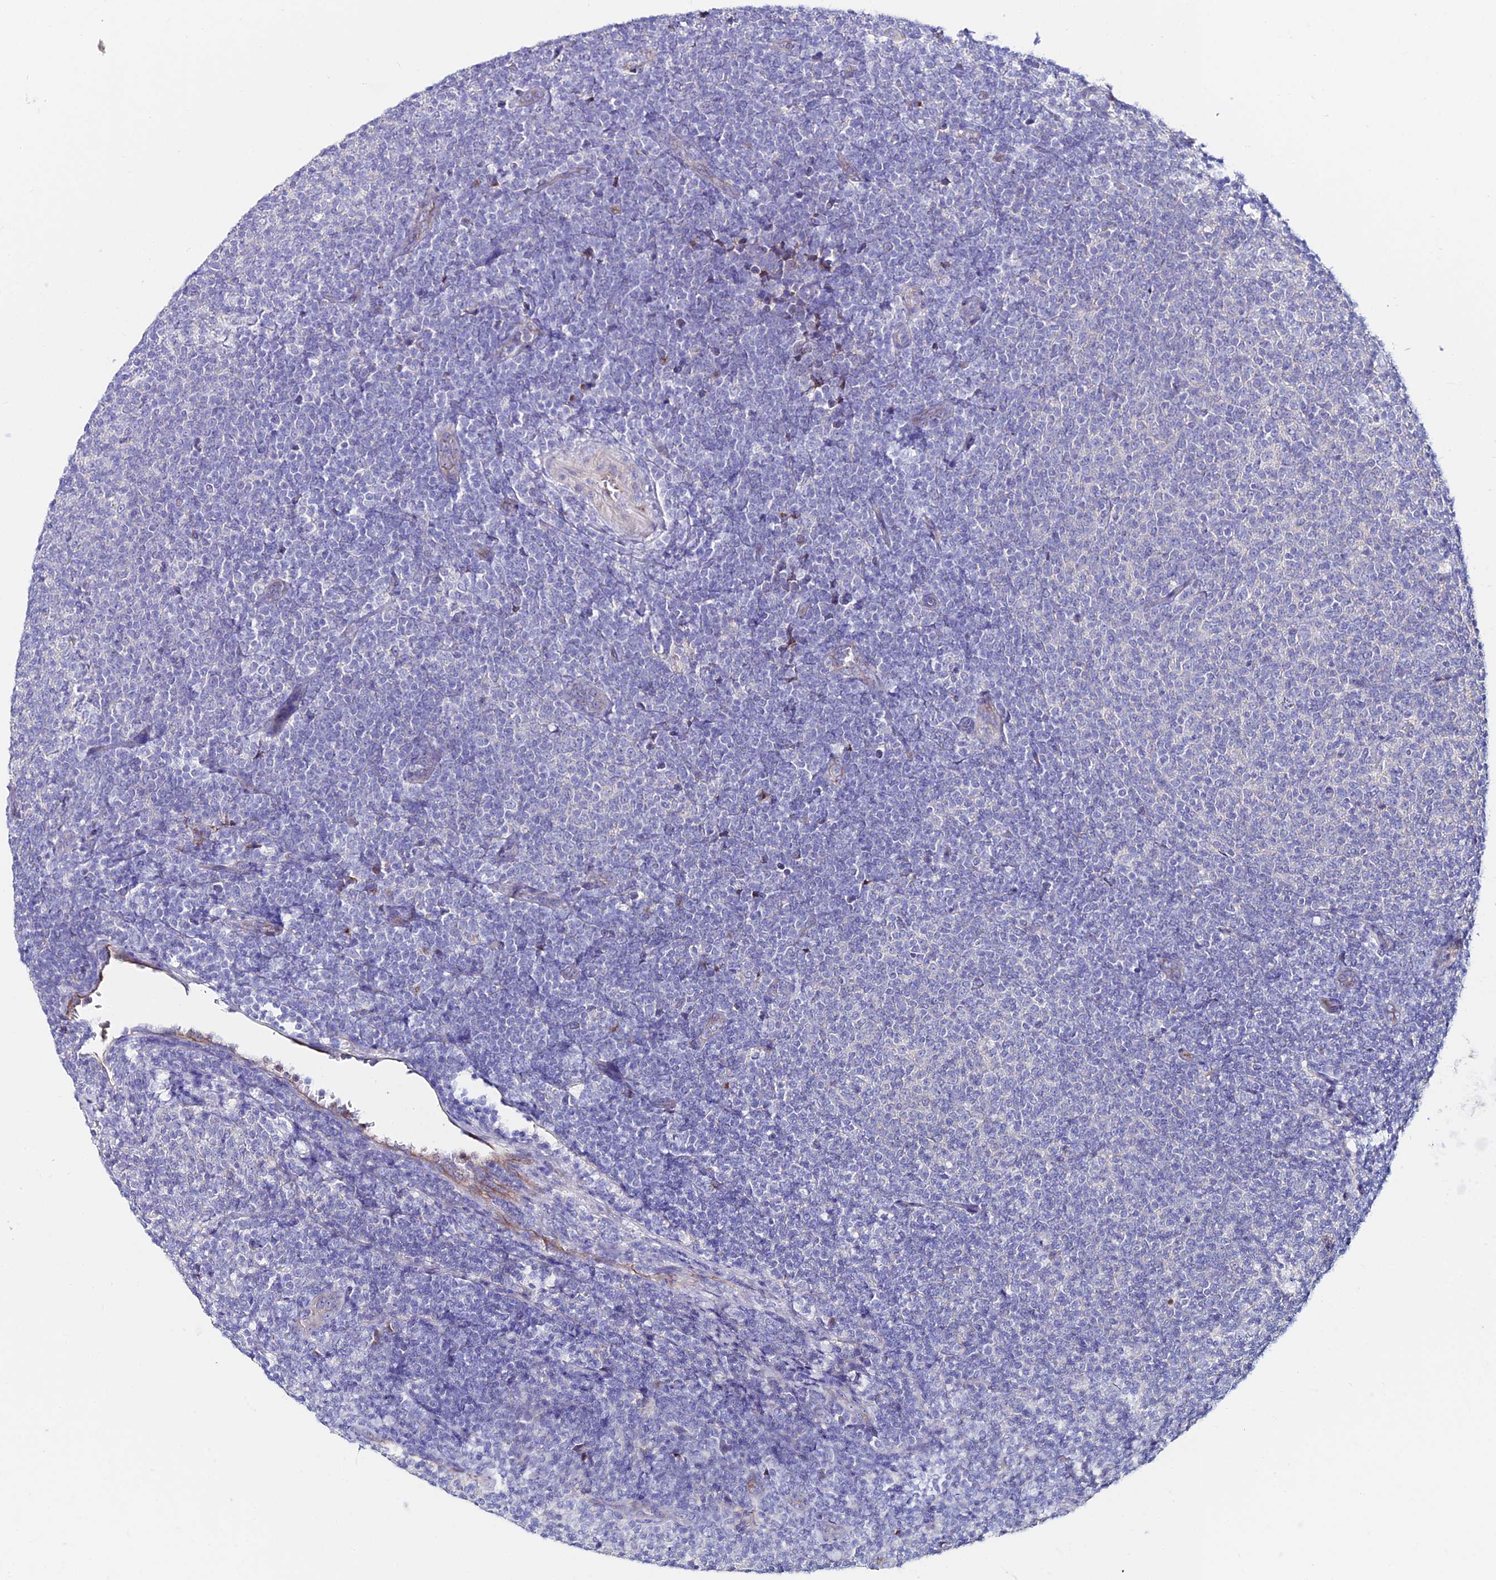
{"staining": {"intensity": "negative", "quantity": "none", "location": "none"}, "tissue": "lymphoma", "cell_type": "Tumor cells", "image_type": "cancer", "snomed": [{"axis": "morphology", "description": "Malignant lymphoma, non-Hodgkin's type, Low grade"}, {"axis": "topography", "description": "Lymph node"}], "caption": "Lymphoma was stained to show a protein in brown. There is no significant staining in tumor cells.", "gene": "SLC25A16", "patient": {"sex": "male", "age": 66}}